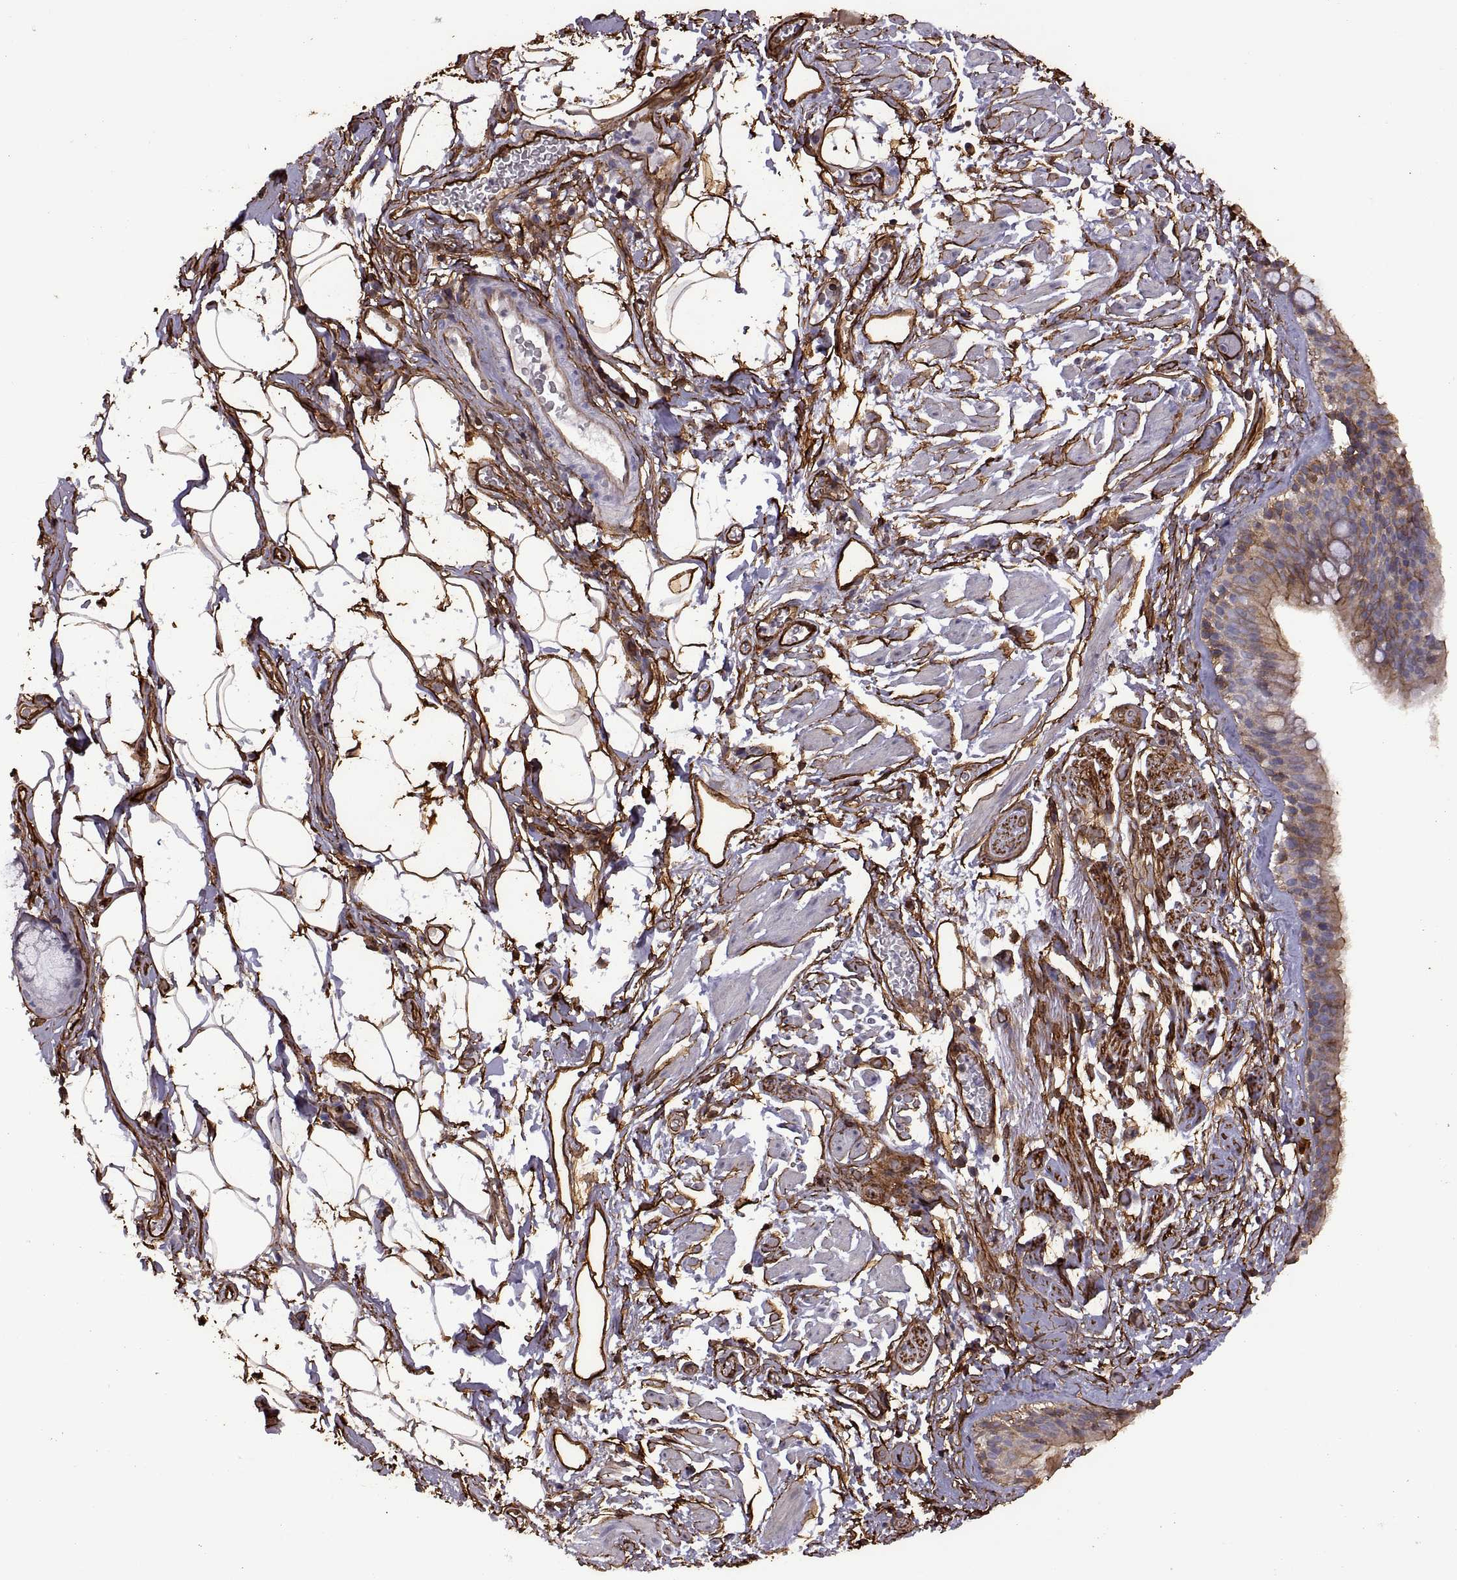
{"staining": {"intensity": "strong", "quantity": "25%-75%", "location": "cytoplasmic/membranous"}, "tissue": "bronchus", "cell_type": "Respiratory epithelial cells", "image_type": "normal", "snomed": [{"axis": "morphology", "description": "Normal tissue, NOS"}, {"axis": "topography", "description": "Cartilage tissue"}, {"axis": "topography", "description": "Bronchus"}], "caption": "Respiratory epithelial cells reveal strong cytoplasmic/membranous expression in about 25%-75% of cells in benign bronchus.", "gene": "S100A10", "patient": {"sex": "male", "age": 58}}